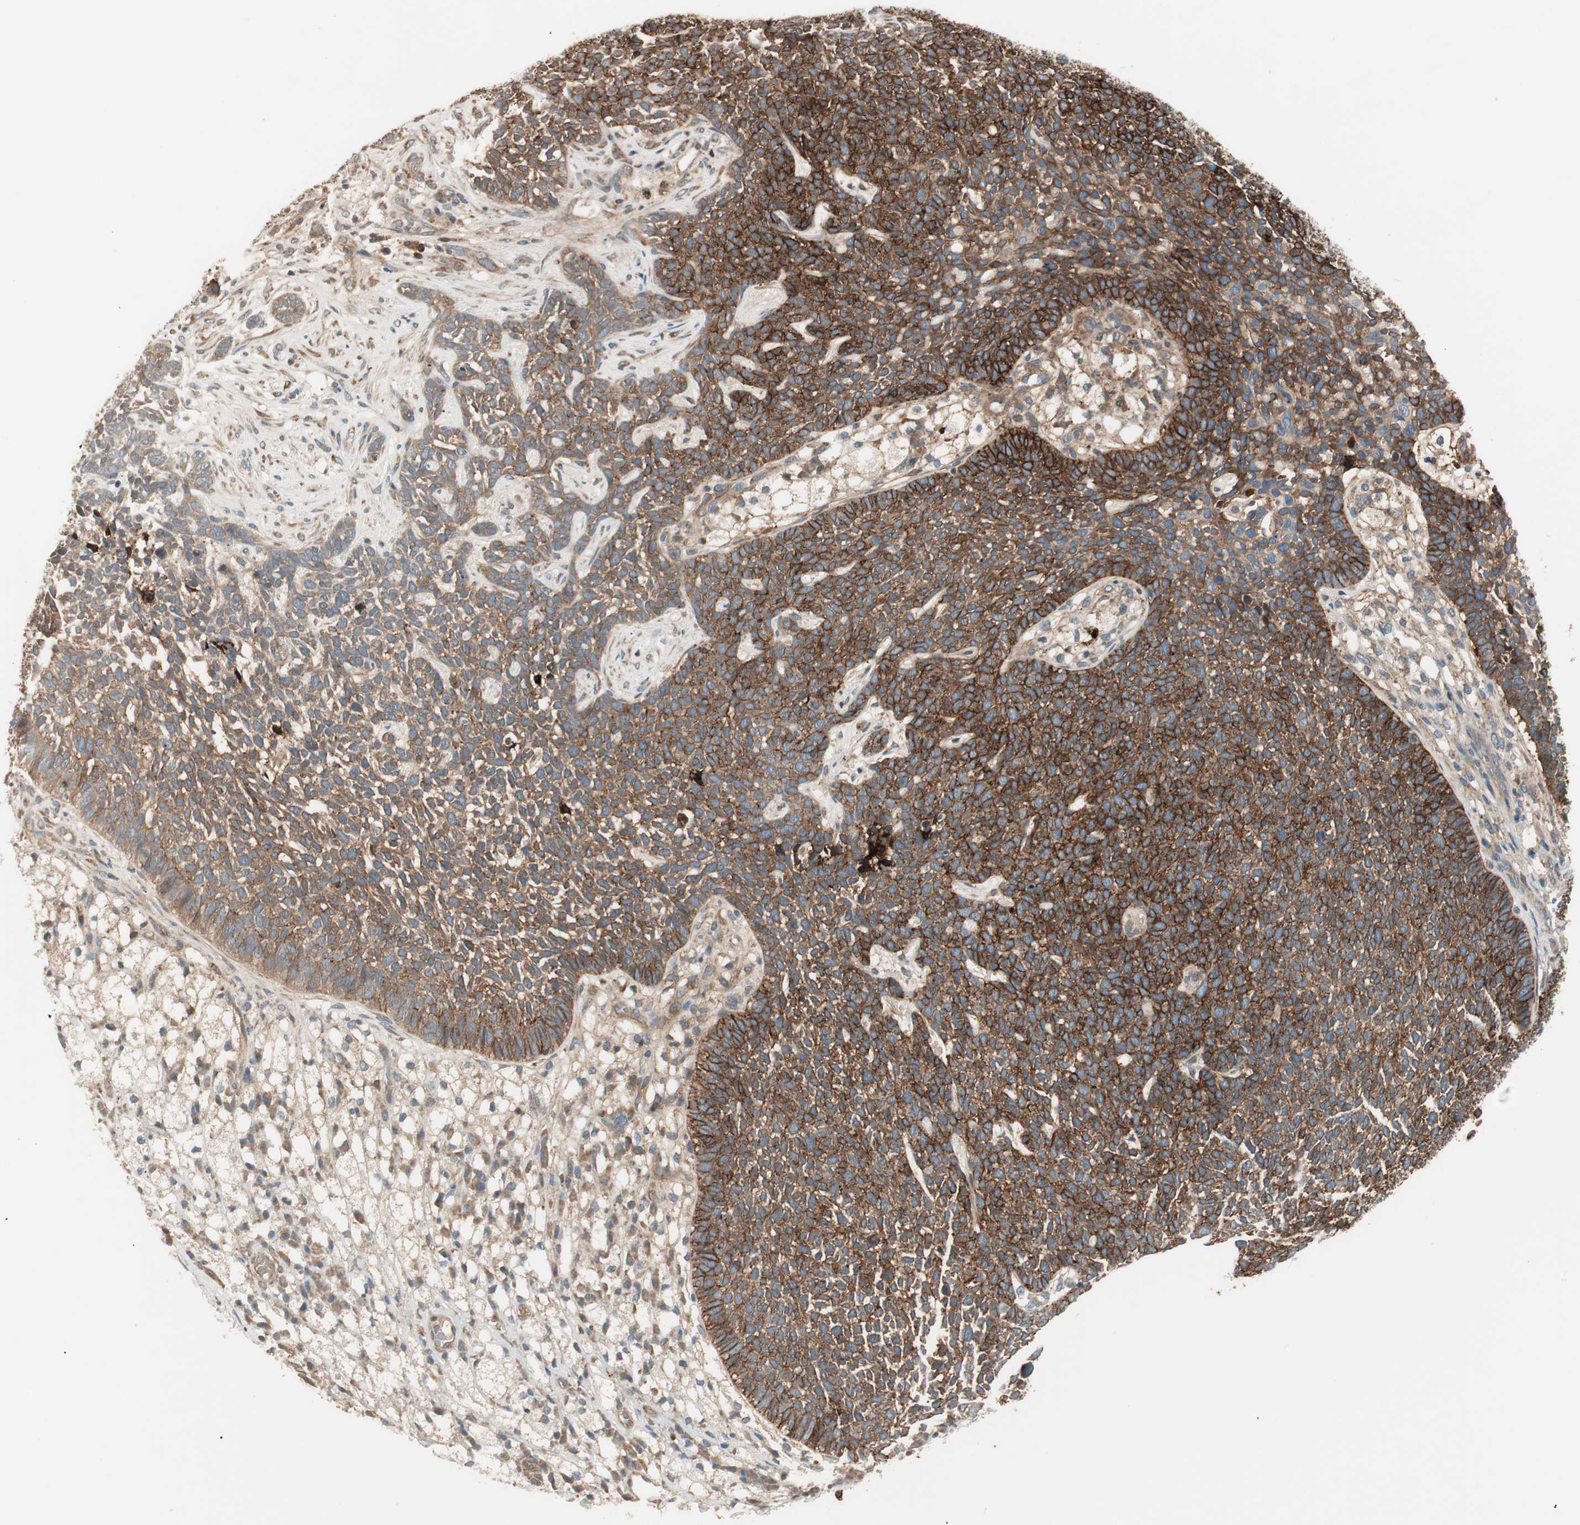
{"staining": {"intensity": "moderate", "quantity": ">75%", "location": "cytoplasmic/membranous"}, "tissue": "skin cancer", "cell_type": "Tumor cells", "image_type": "cancer", "snomed": [{"axis": "morphology", "description": "Basal cell carcinoma"}, {"axis": "topography", "description": "Skin"}], "caption": "Moderate cytoplasmic/membranous staining for a protein is appreciated in approximately >75% of tumor cells of skin basal cell carcinoma using immunohistochemistry (IHC).", "gene": "SFRP1", "patient": {"sex": "female", "age": 84}}